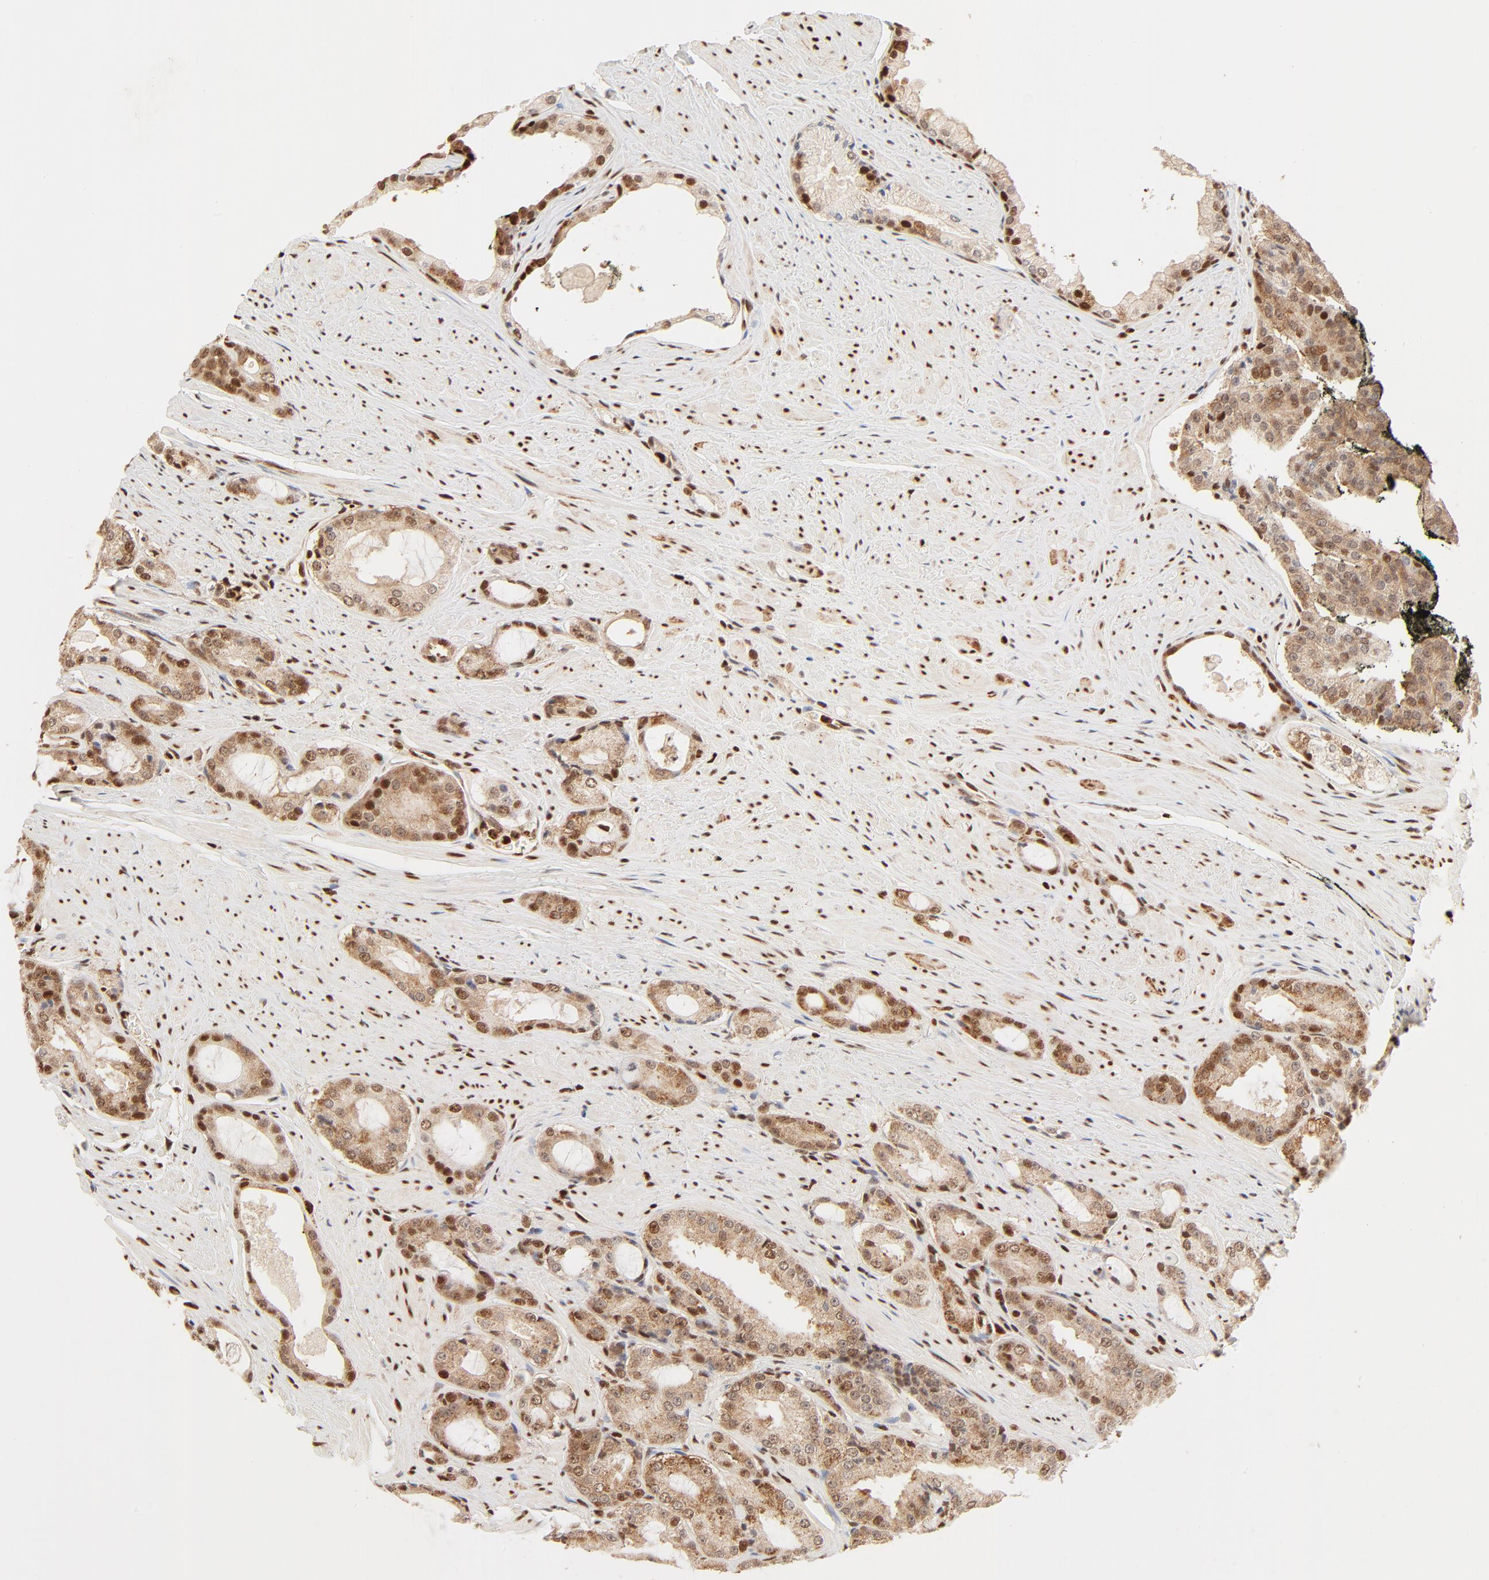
{"staining": {"intensity": "strong", "quantity": ">75%", "location": "cytoplasmic/membranous"}, "tissue": "prostate cancer", "cell_type": "Tumor cells", "image_type": "cancer", "snomed": [{"axis": "morphology", "description": "Adenocarcinoma, Medium grade"}, {"axis": "topography", "description": "Prostate"}], "caption": "A histopathology image showing strong cytoplasmic/membranous staining in approximately >75% of tumor cells in medium-grade adenocarcinoma (prostate), as visualized by brown immunohistochemical staining.", "gene": "FAM50A", "patient": {"sex": "male", "age": 60}}